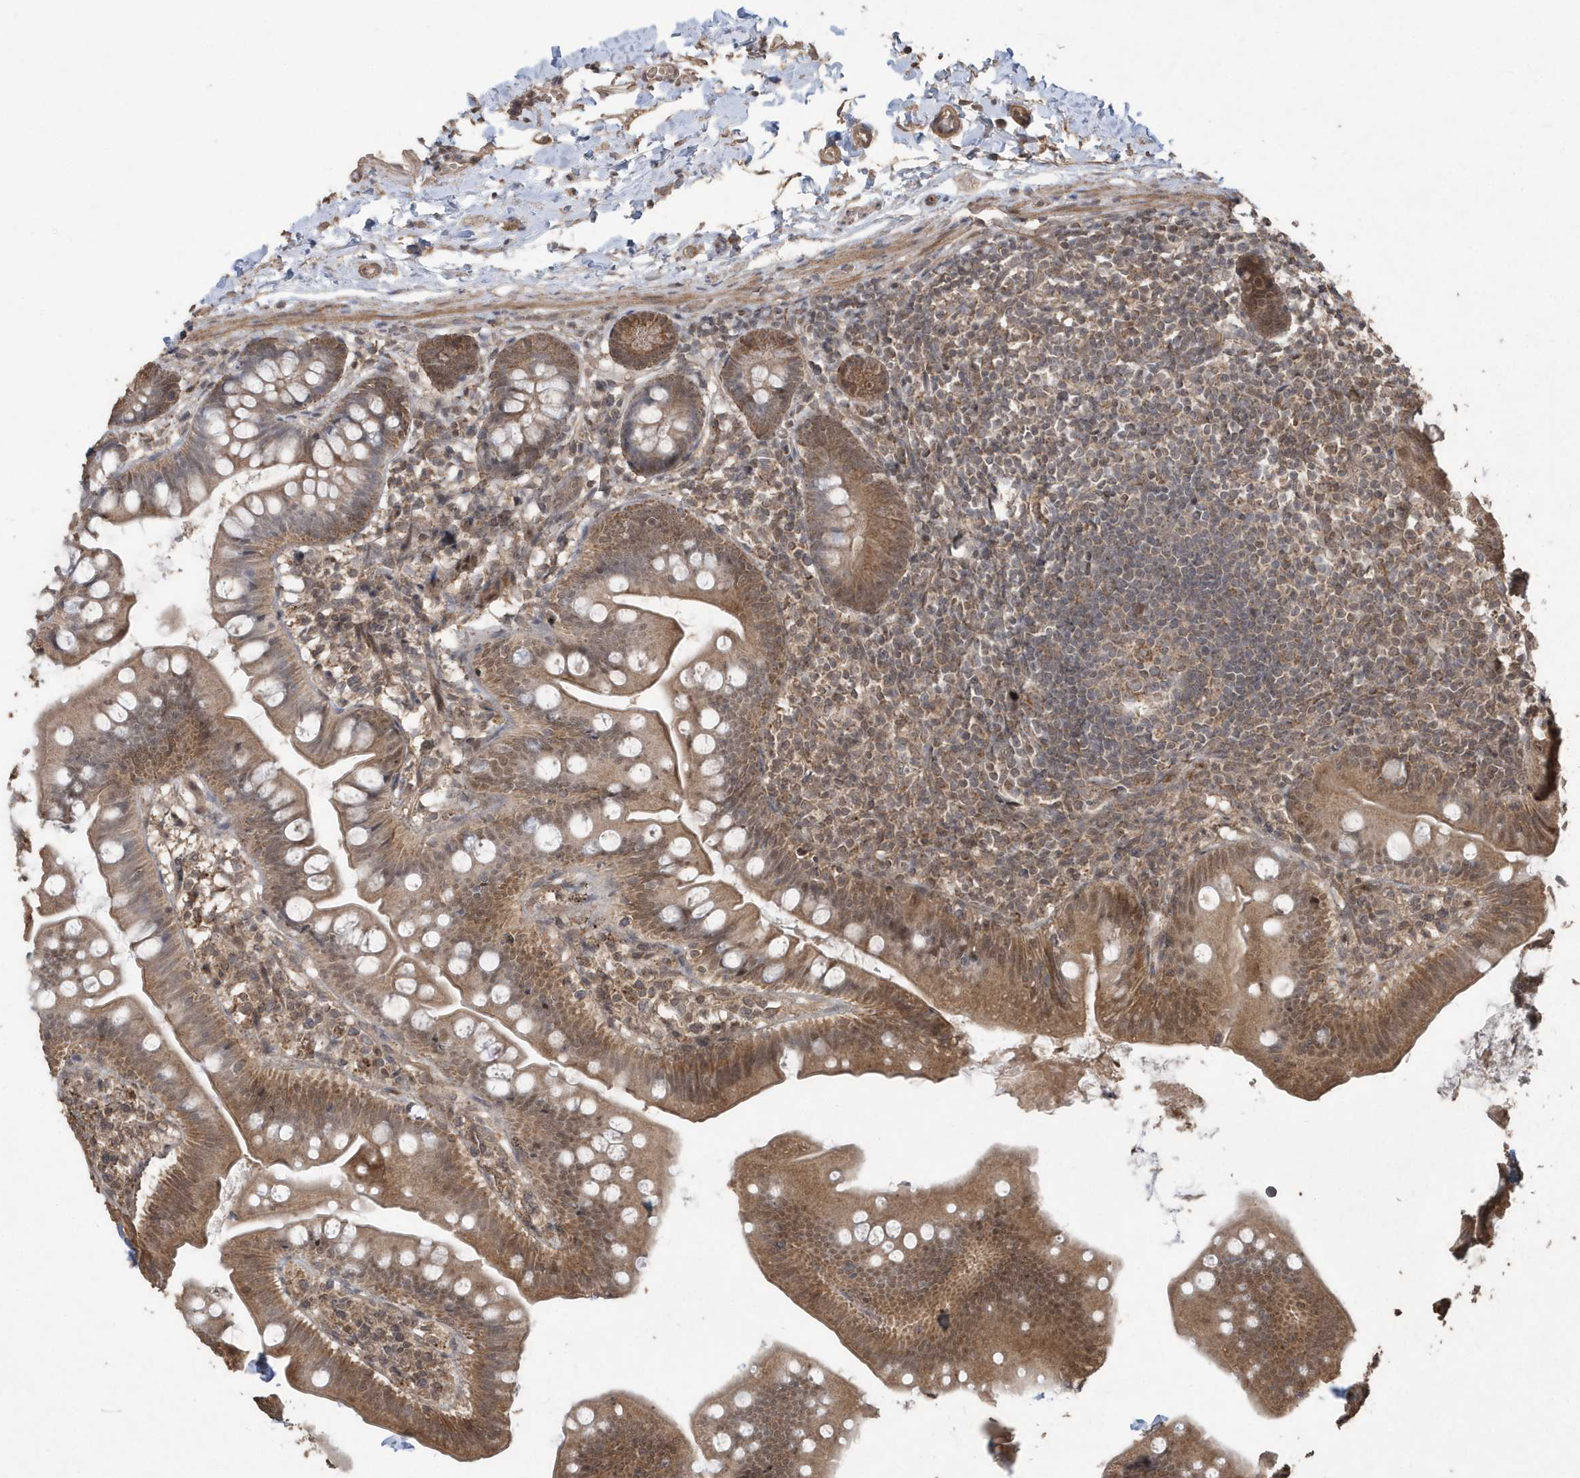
{"staining": {"intensity": "moderate", "quantity": ">75%", "location": "cytoplasmic/membranous,nuclear"}, "tissue": "small intestine", "cell_type": "Glandular cells", "image_type": "normal", "snomed": [{"axis": "morphology", "description": "Normal tissue, NOS"}, {"axis": "topography", "description": "Small intestine"}], "caption": "A histopathology image of small intestine stained for a protein demonstrates moderate cytoplasmic/membranous,nuclear brown staining in glandular cells.", "gene": "PAXBP1", "patient": {"sex": "male", "age": 7}}